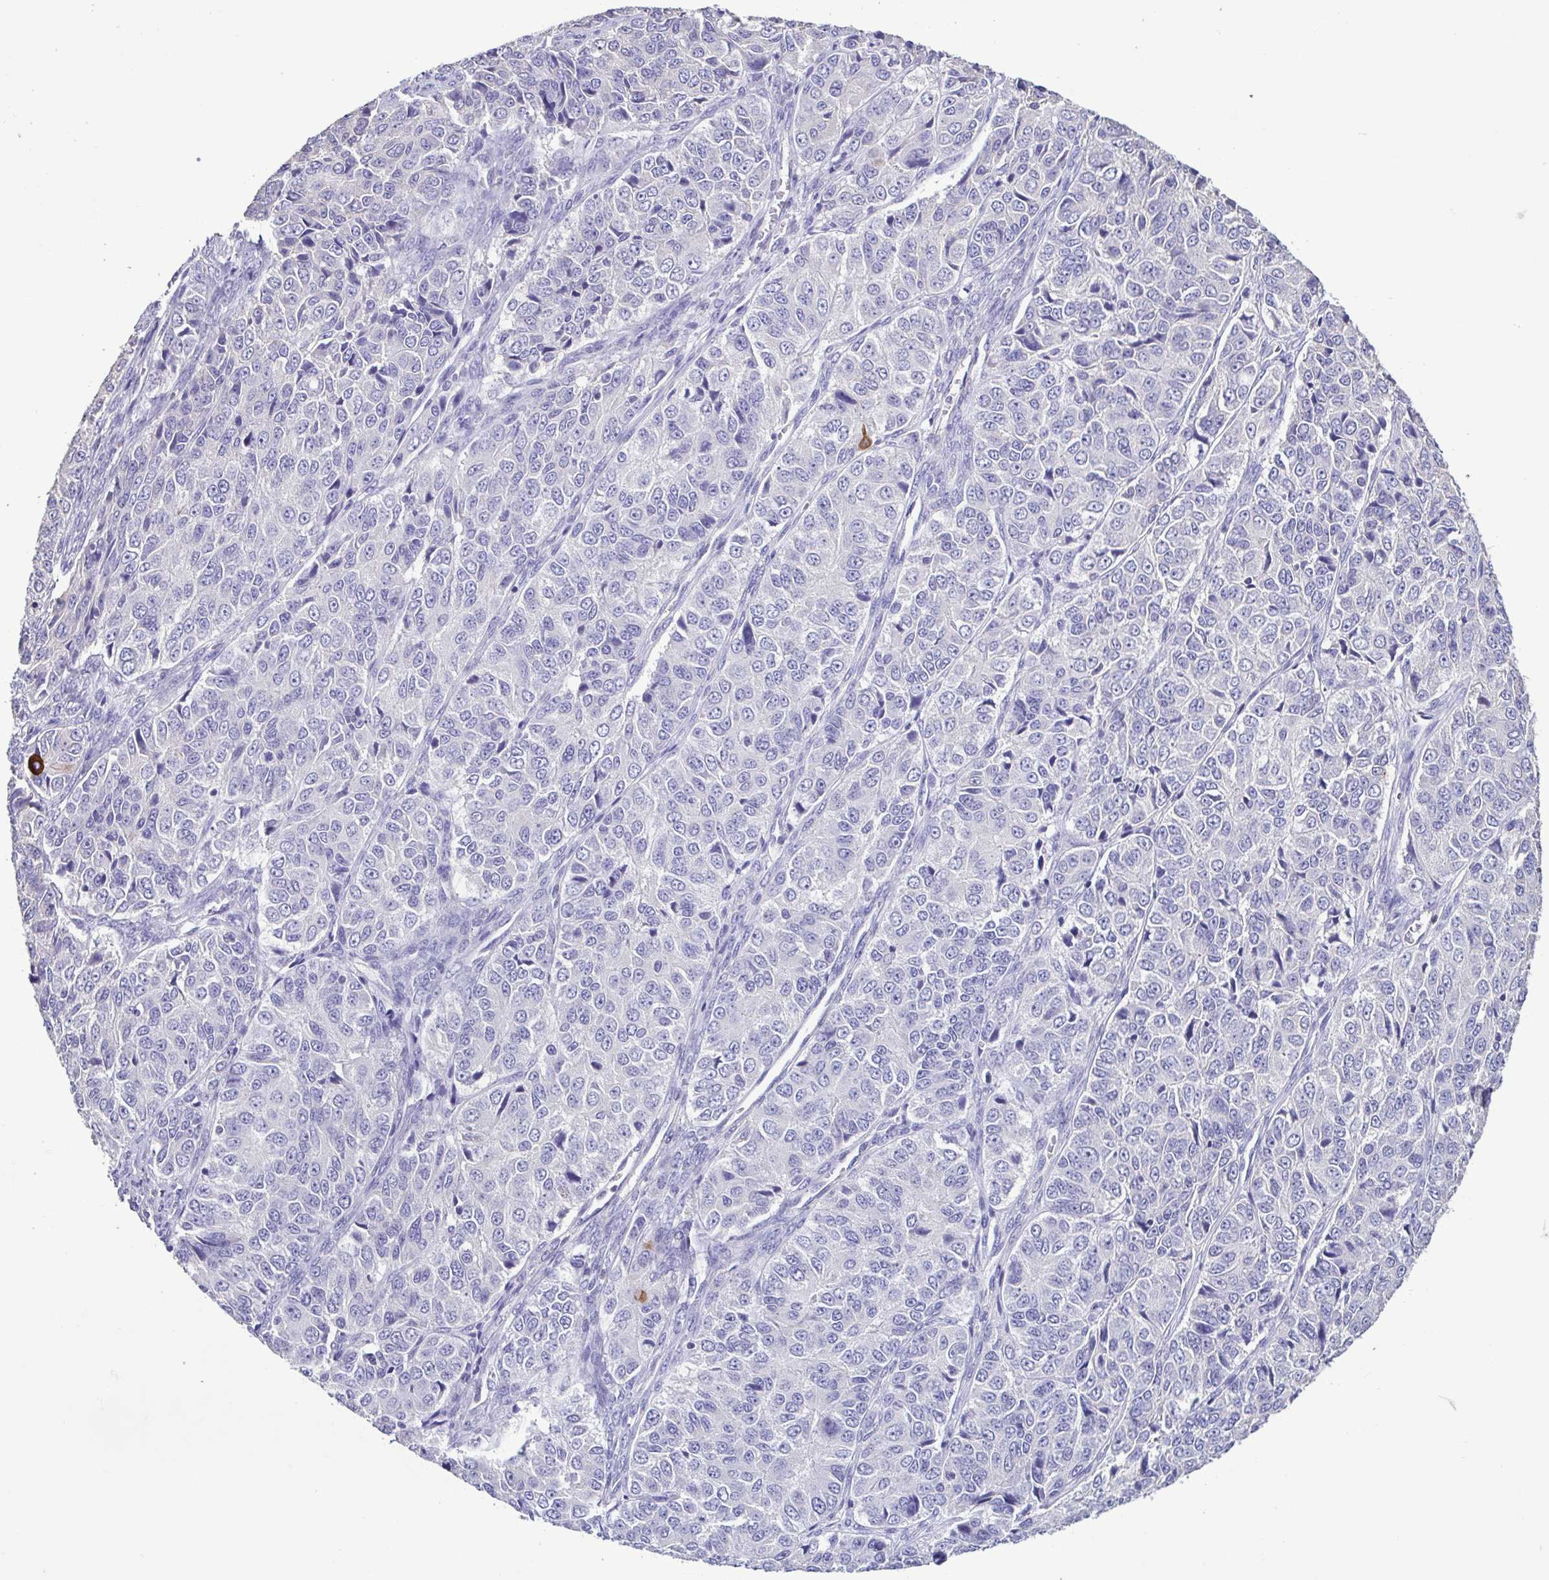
{"staining": {"intensity": "negative", "quantity": "none", "location": "none"}, "tissue": "ovarian cancer", "cell_type": "Tumor cells", "image_type": "cancer", "snomed": [{"axis": "morphology", "description": "Carcinoma, endometroid"}, {"axis": "topography", "description": "Ovary"}], "caption": "The immunohistochemistry (IHC) micrograph has no significant expression in tumor cells of endometroid carcinoma (ovarian) tissue.", "gene": "PLA2G4E", "patient": {"sex": "female", "age": 51}}